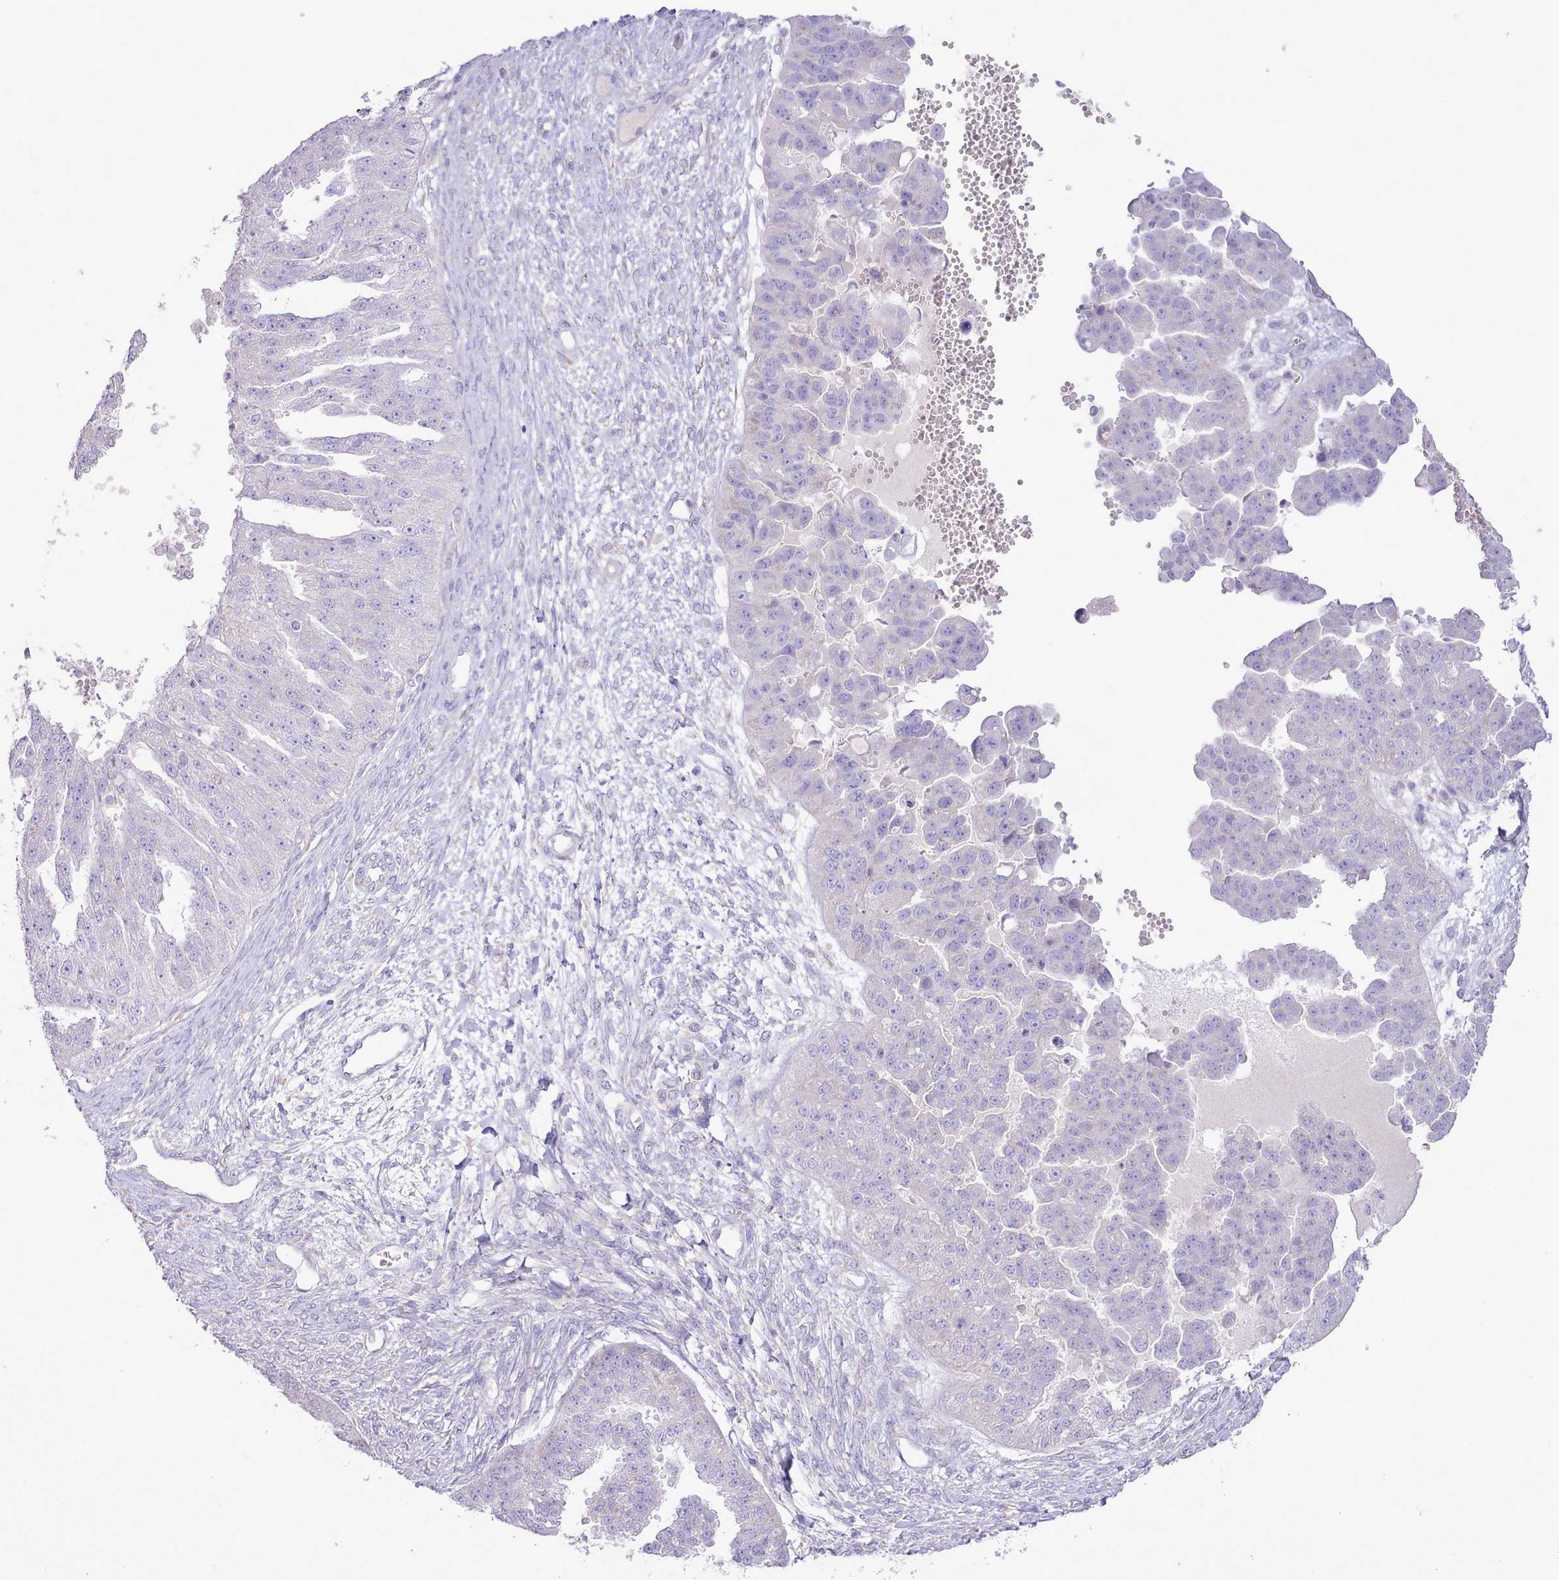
{"staining": {"intensity": "negative", "quantity": "none", "location": "none"}, "tissue": "ovarian cancer", "cell_type": "Tumor cells", "image_type": "cancer", "snomed": [{"axis": "morphology", "description": "Cystadenocarcinoma, serous, NOS"}, {"axis": "topography", "description": "Ovary"}], "caption": "Immunohistochemistry micrograph of human serous cystadenocarcinoma (ovarian) stained for a protein (brown), which exhibits no positivity in tumor cells.", "gene": "CCL1", "patient": {"sex": "female", "age": 58}}